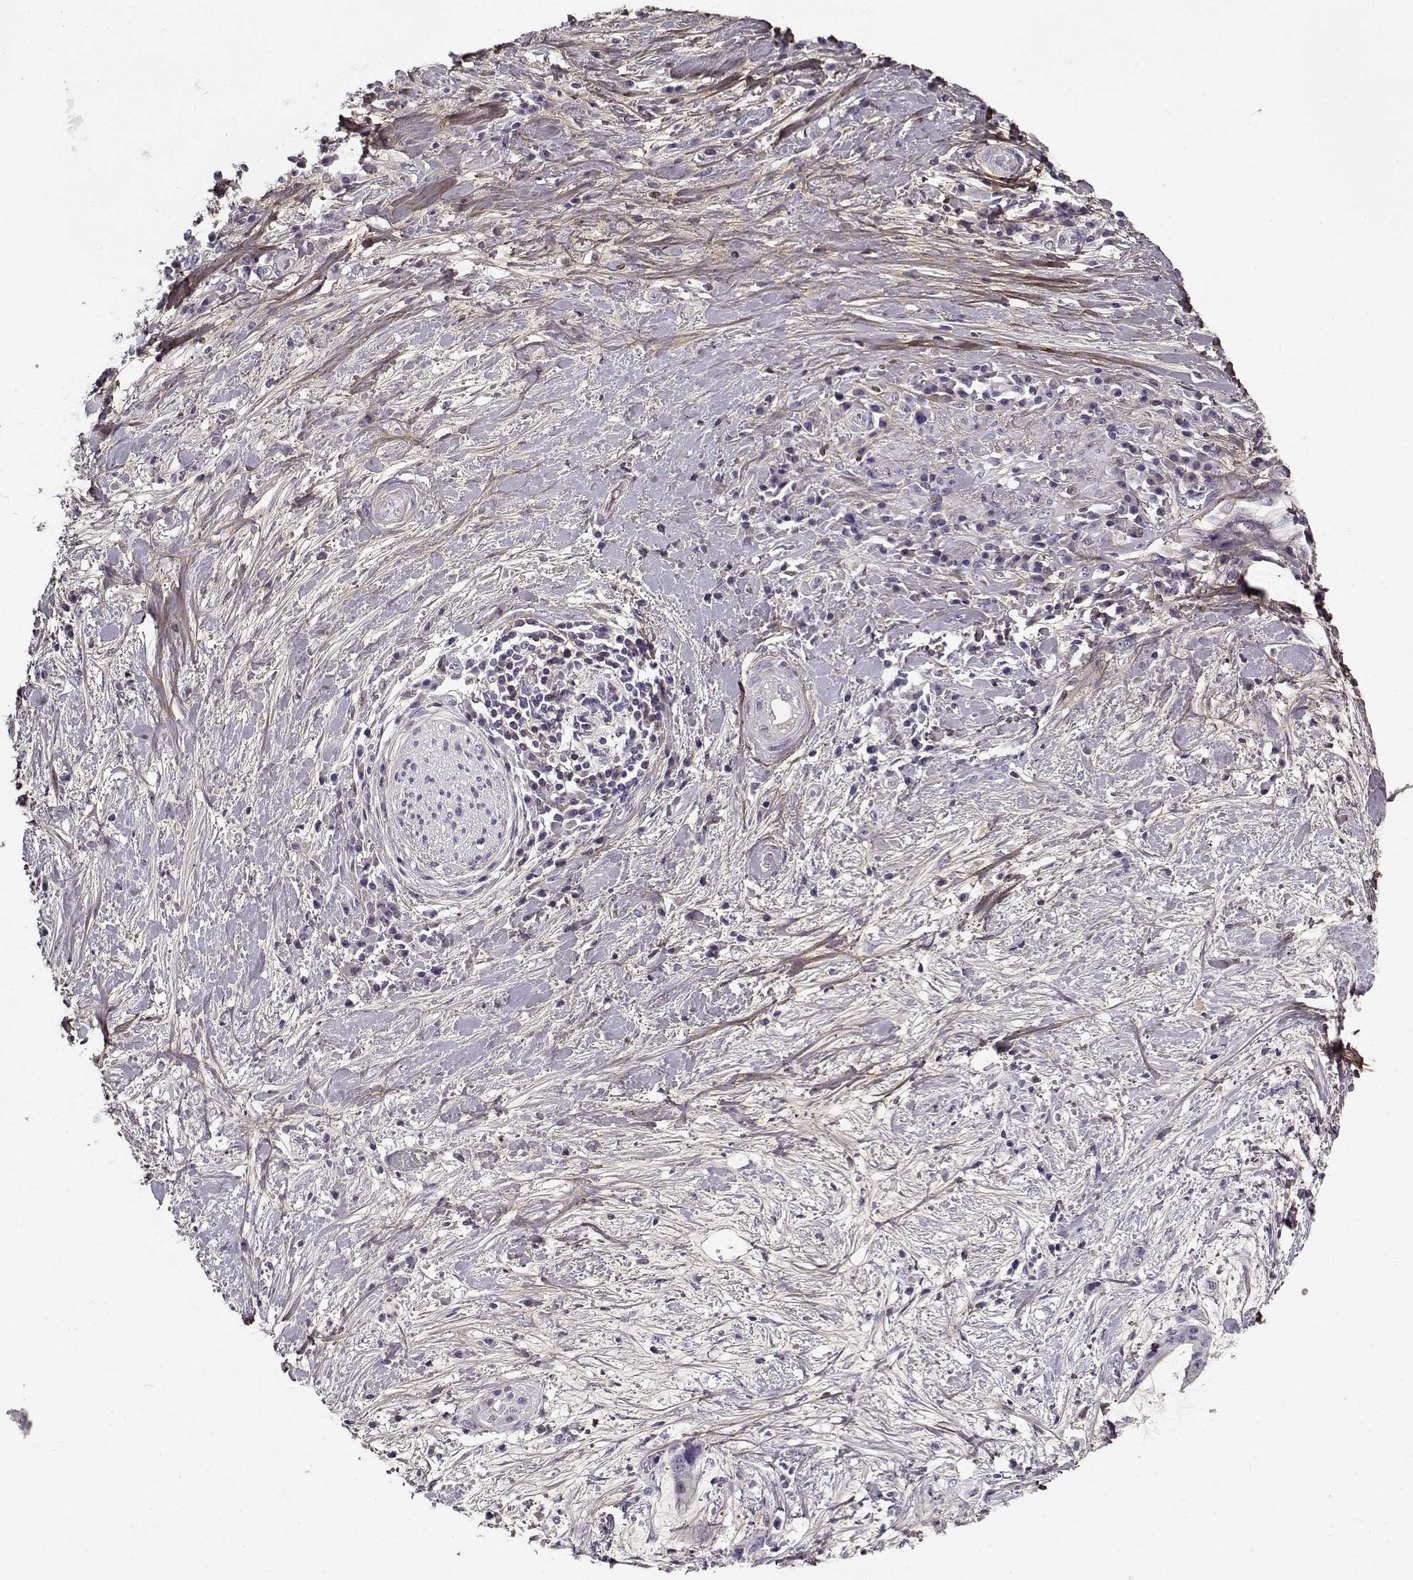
{"staining": {"intensity": "negative", "quantity": "none", "location": "none"}, "tissue": "liver cancer", "cell_type": "Tumor cells", "image_type": "cancer", "snomed": [{"axis": "morphology", "description": "Cholangiocarcinoma"}, {"axis": "topography", "description": "Liver"}], "caption": "DAB immunohistochemical staining of human liver cancer exhibits no significant positivity in tumor cells.", "gene": "LUM", "patient": {"sex": "female", "age": 73}}